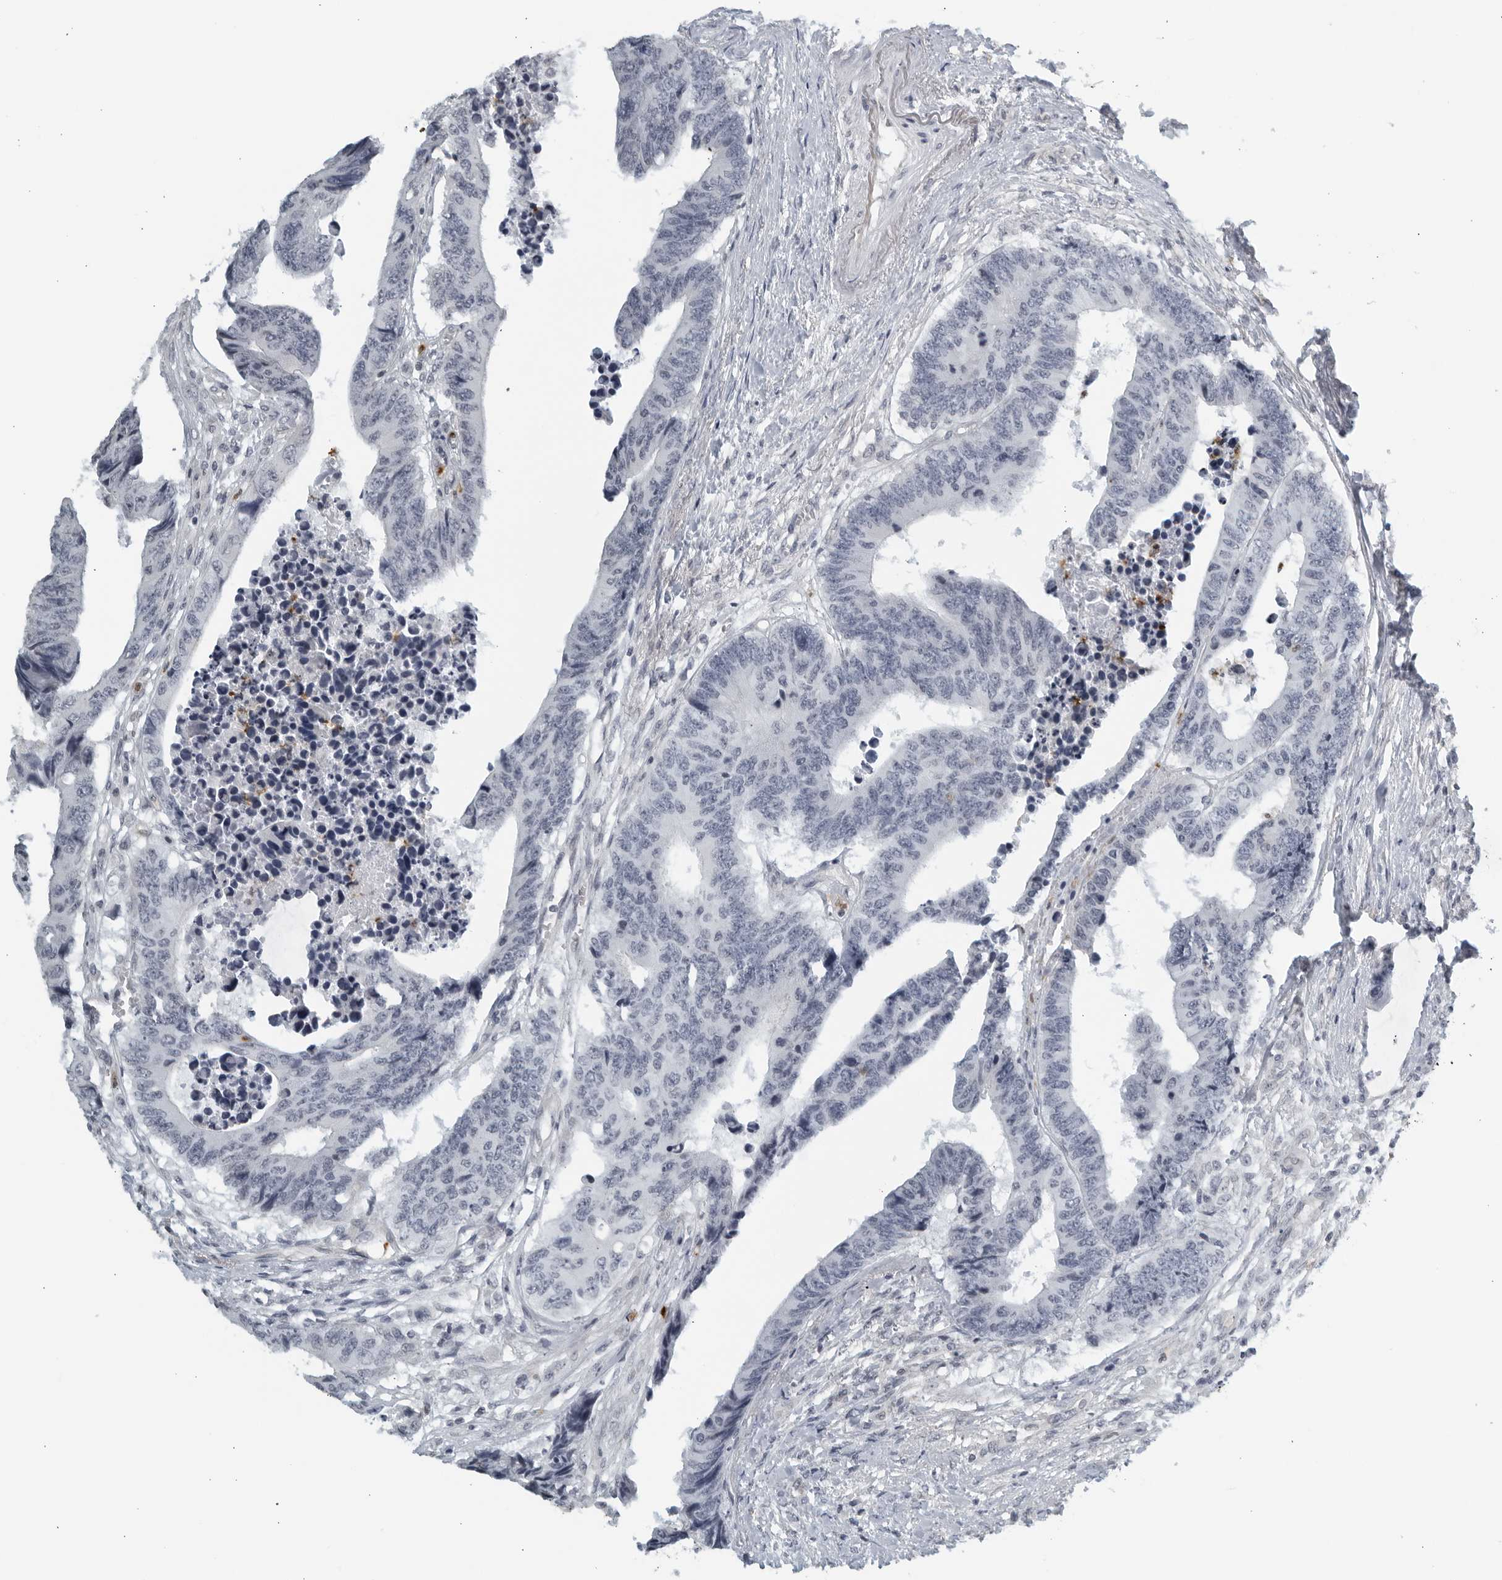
{"staining": {"intensity": "negative", "quantity": "none", "location": "none"}, "tissue": "colorectal cancer", "cell_type": "Tumor cells", "image_type": "cancer", "snomed": [{"axis": "morphology", "description": "Adenocarcinoma, NOS"}, {"axis": "topography", "description": "Rectum"}], "caption": "The image shows no staining of tumor cells in colorectal adenocarcinoma.", "gene": "KLK7", "patient": {"sex": "male", "age": 84}}